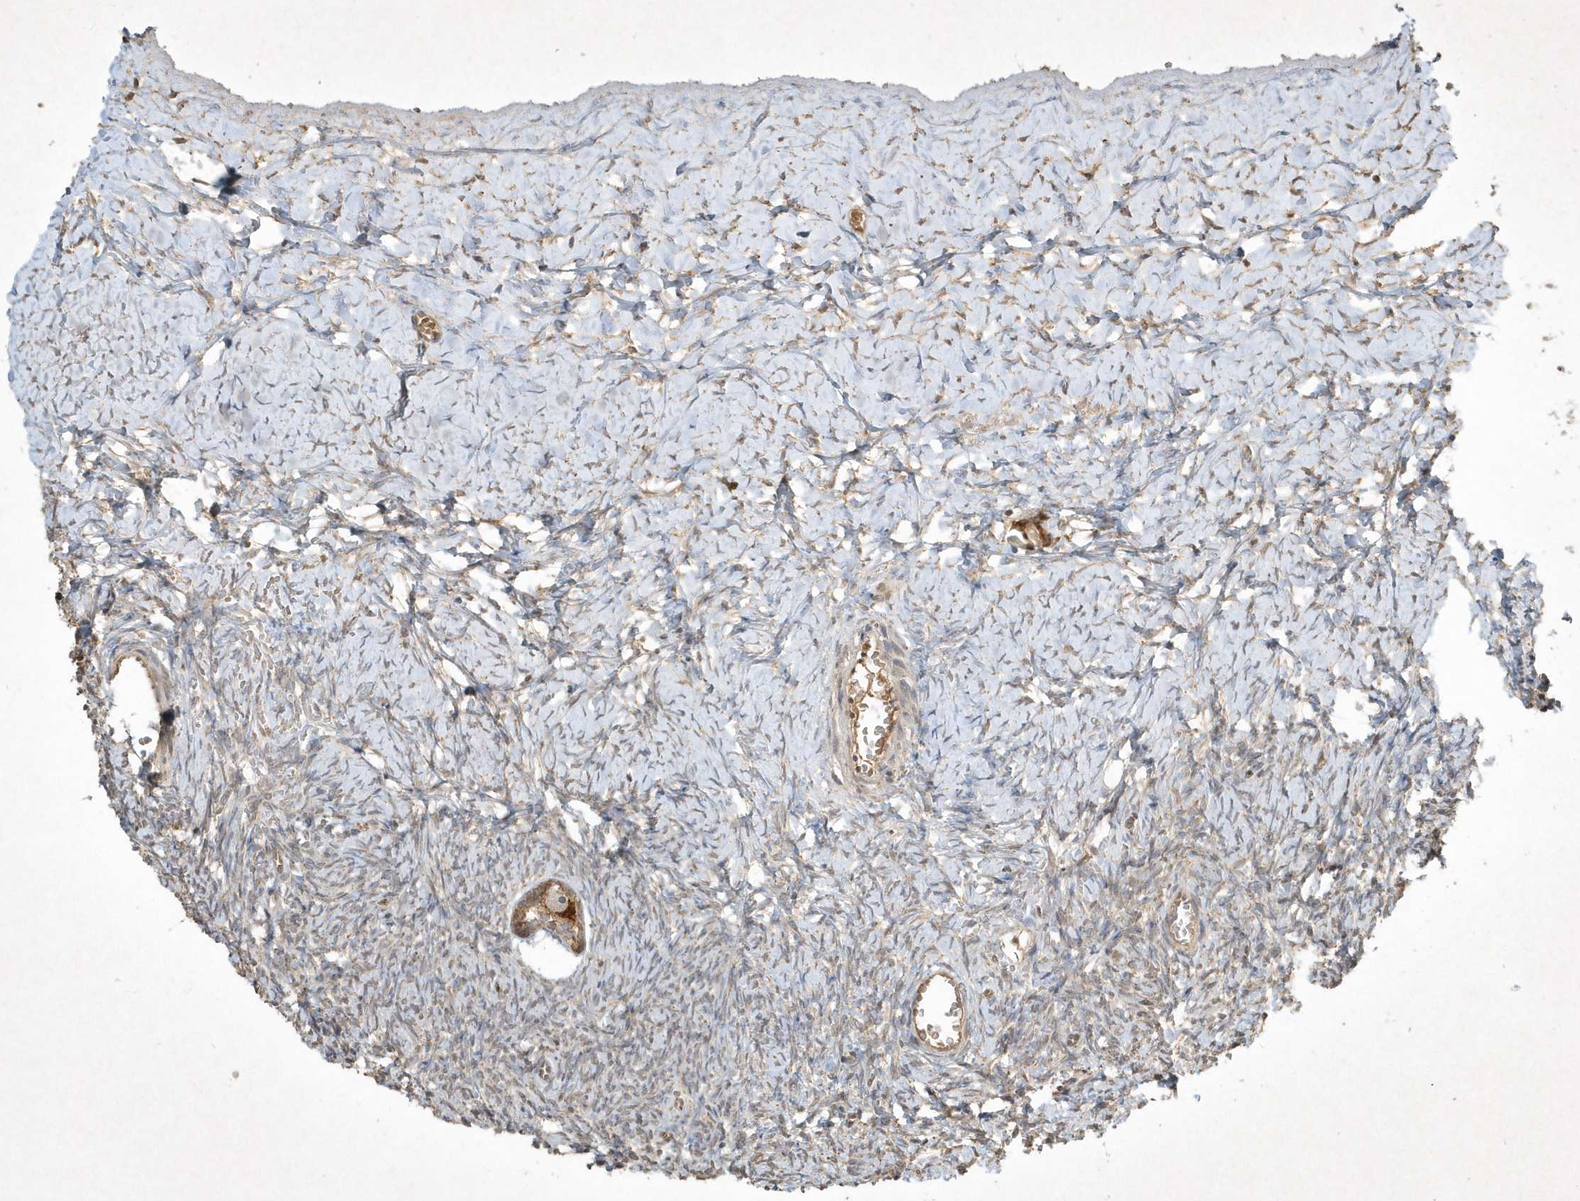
{"staining": {"intensity": "moderate", "quantity": ">75%", "location": "cytoplasmic/membranous"}, "tissue": "ovary", "cell_type": "Follicle cells", "image_type": "normal", "snomed": [{"axis": "morphology", "description": "Normal tissue, NOS"}, {"axis": "morphology", "description": "Developmental malformation"}, {"axis": "topography", "description": "Ovary"}], "caption": "Normal ovary shows moderate cytoplasmic/membranous expression in approximately >75% of follicle cells.", "gene": "PLTP", "patient": {"sex": "female", "age": 39}}